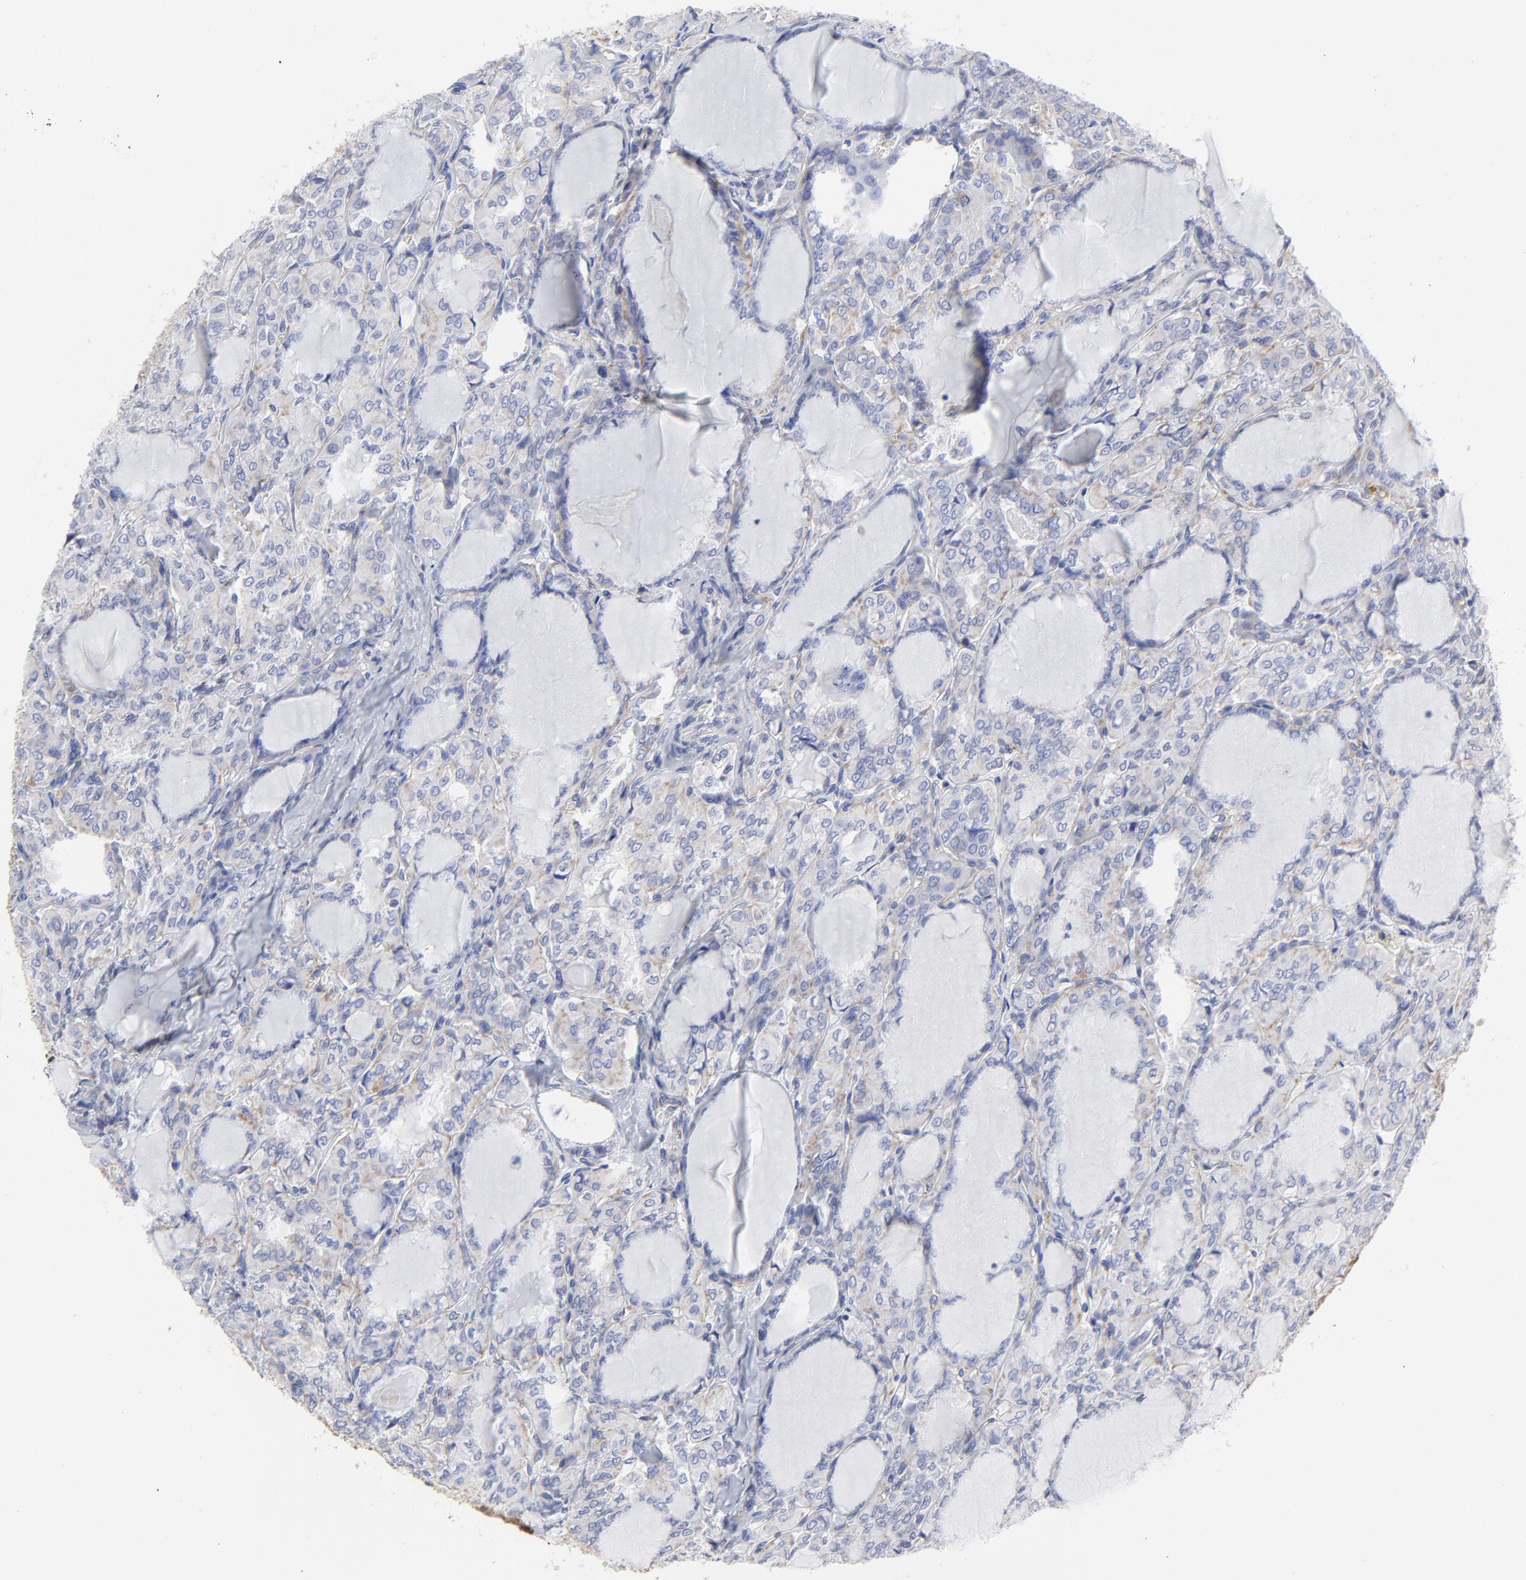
{"staining": {"intensity": "weak", "quantity": "<25%", "location": "cytoplasmic/membranous"}, "tissue": "thyroid cancer", "cell_type": "Tumor cells", "image_type": "cancer", "snomed": [{"axis": "morphology", "description": "Papillary adenocarcinoma, NOS"}, {"axis": "topography", "description": "Thyroid gland"}], "caption": "This image is of papillary adenocarcinoma (thyroid) stained with immunohistochemistry to label a protein in brown with the nuclei are counter-stained blue. There is no expression in tumor cells.", "gene": "NCAPH", "patient": {"sex": "male", "age": 20}}